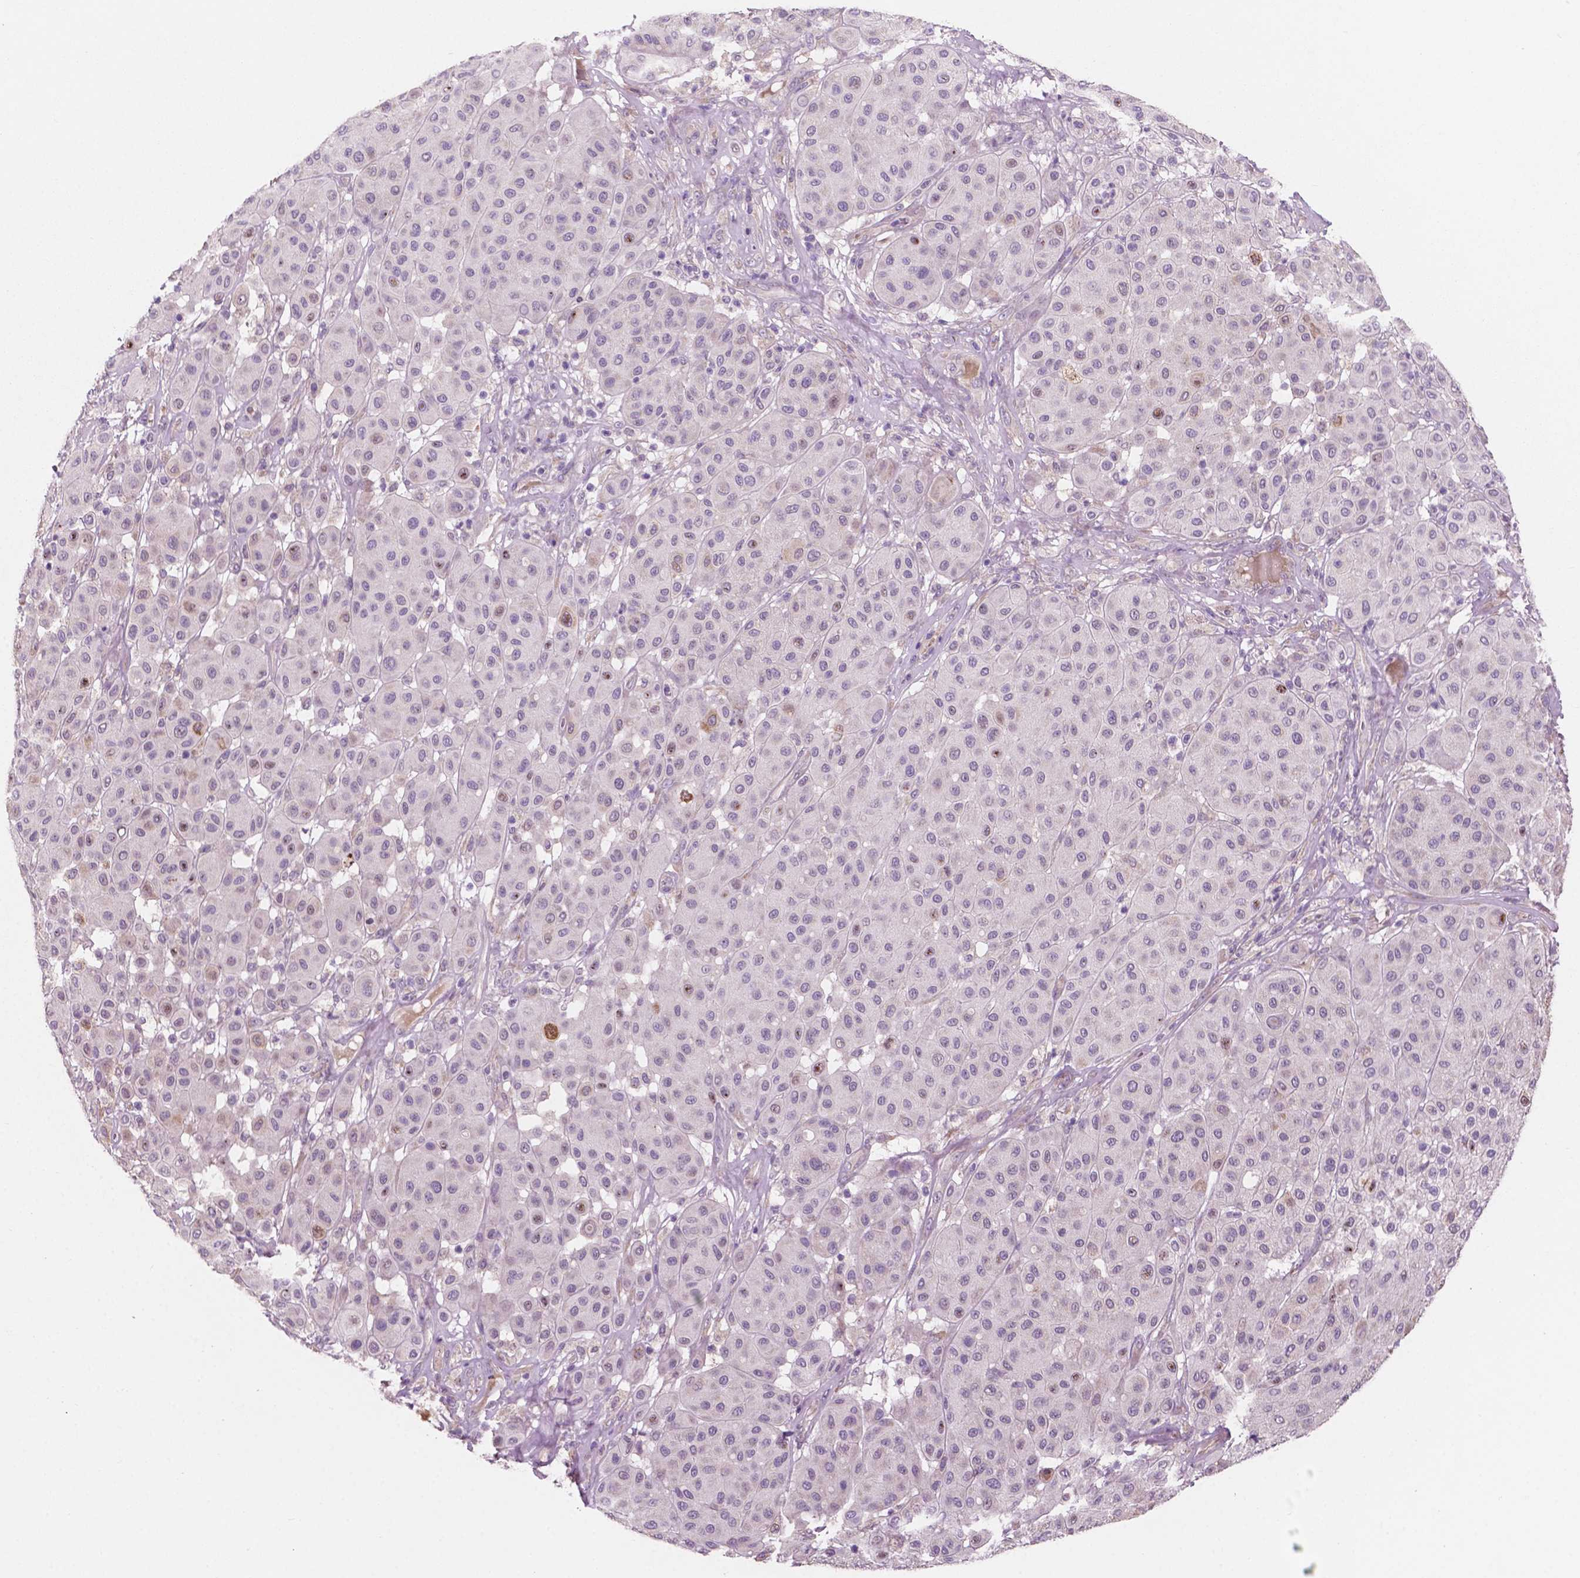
{"staining": {"intensity": "negative", "quantity": "none", "location": "none"}, "tissue": "melanoma", "cell_type": "Tumor cells", "image_type": "cancer", "snomed": [{"axis": "morphology", "description": "Malignant melanoma, Metastatic site"}, {"axis": "topography", "description": "Smooth muscle"}], "caption": "This is a photomicrograph of IHC staining of melanoma, which shows no staining in tumor cells.", "gene": "LRP1B", "patient": {"sex": "male", "age": 41}}